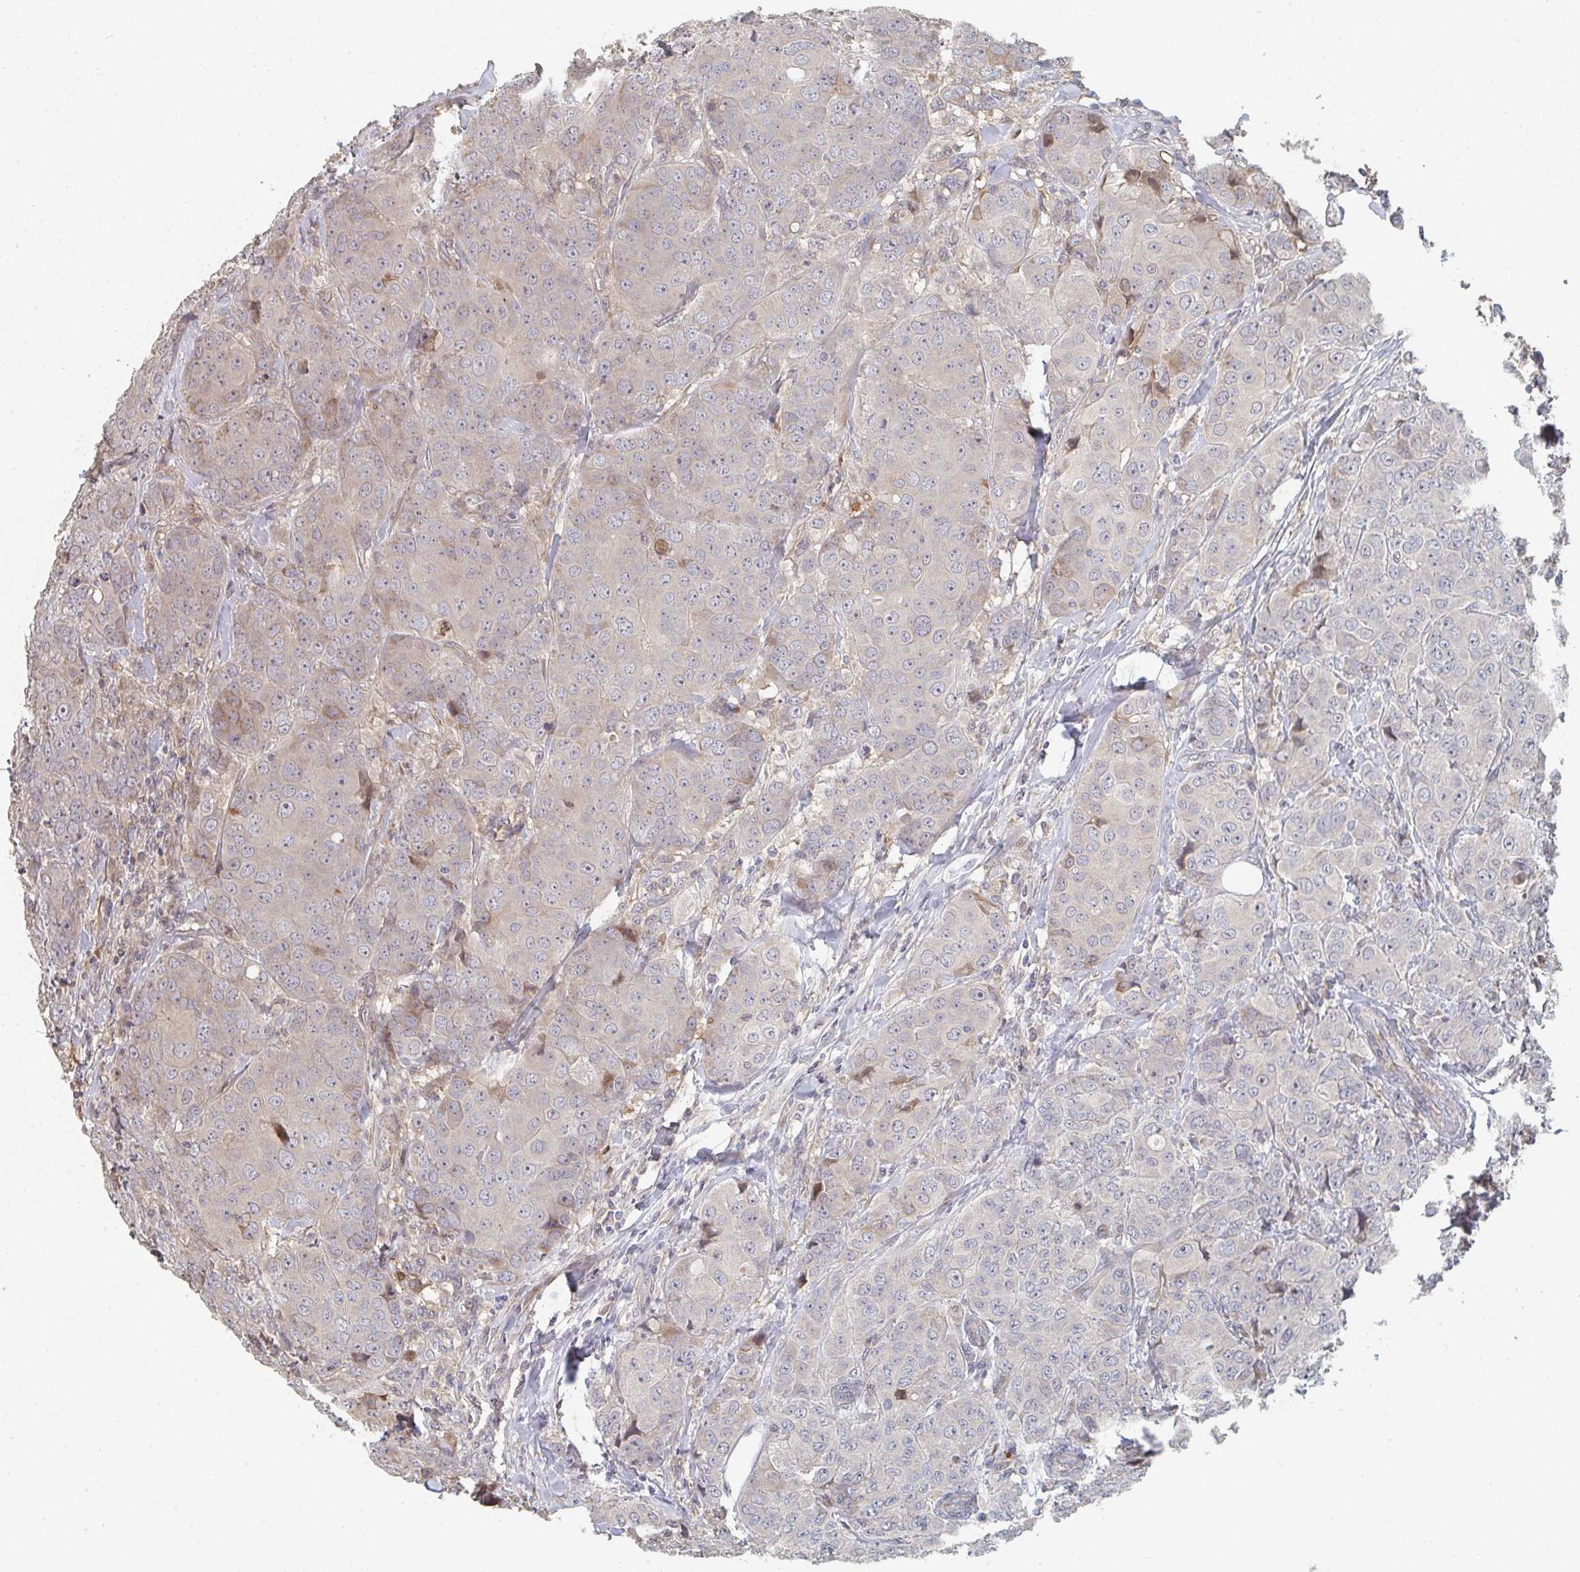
{"staining": {"intensity": "negative", "quantity": "none", "location": "none"}, "tissue": "breast cancer", "cell_type": "Tumor cells", "image_type": "cancer", "snomed": [{"axis": "morphology", "description": "Duct carcinoma"}, {"axis": "topography", "description": "Breast"}], "caption": "Immunohistochemistry histopathology image of neoplastic tissue: intraductal carcinoma (breast) stained with DAB reveals no significant protein staining in tumor cells.", "gene": "PTEN", "patient": {"sex": "female", "age": 43}}